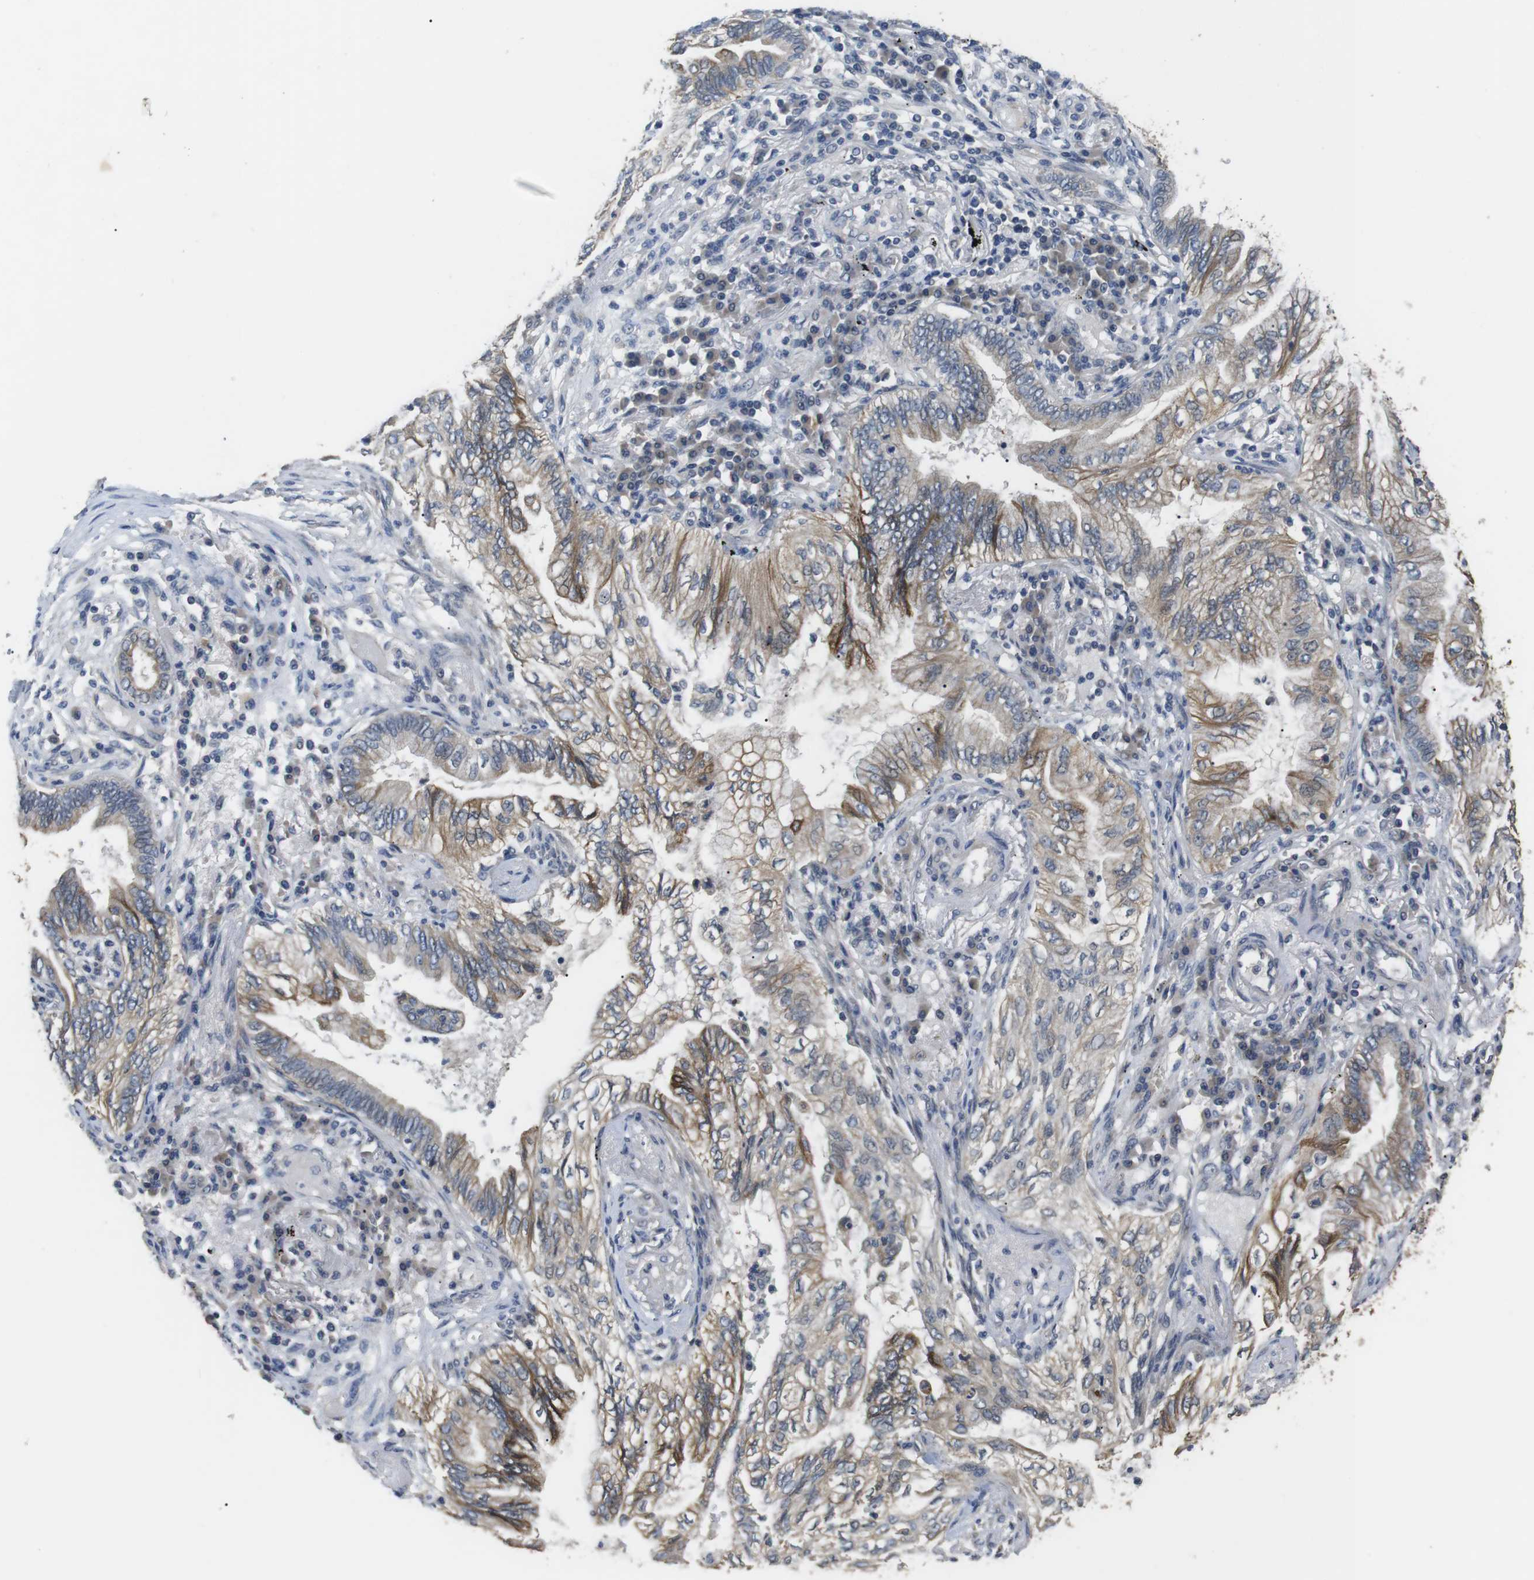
{"staining": {"intensity": "moderate", "quantity": "25%-75%", "location": "cytoplasmic/membranous"}, "tissue": "lung cancer", "cell_type": "Tumor cells", "image_type": "cancer", "snomed": [{"axis": "morphology", "description": "Normal tissue, NOS"}, {"axis": "morphology", "description": "Adenocarcinoma, NOS"}, {"axis": "topography", "description": "Bronchus"}, {"axis": "topography", "description": "Lung"}], "caption": "Brown immunohistochemical staining in lung adenocarcinoma demonstrates moderate cytoplasmic/membranous staining in approximately 25%-75% of tumor cells. Immunohistochemistry (ihc) stains the protein of interest in brown and the nuclei are stained blue.", "gene": "ADGRL3", "patient": {"sex": "female", "age": 70}}